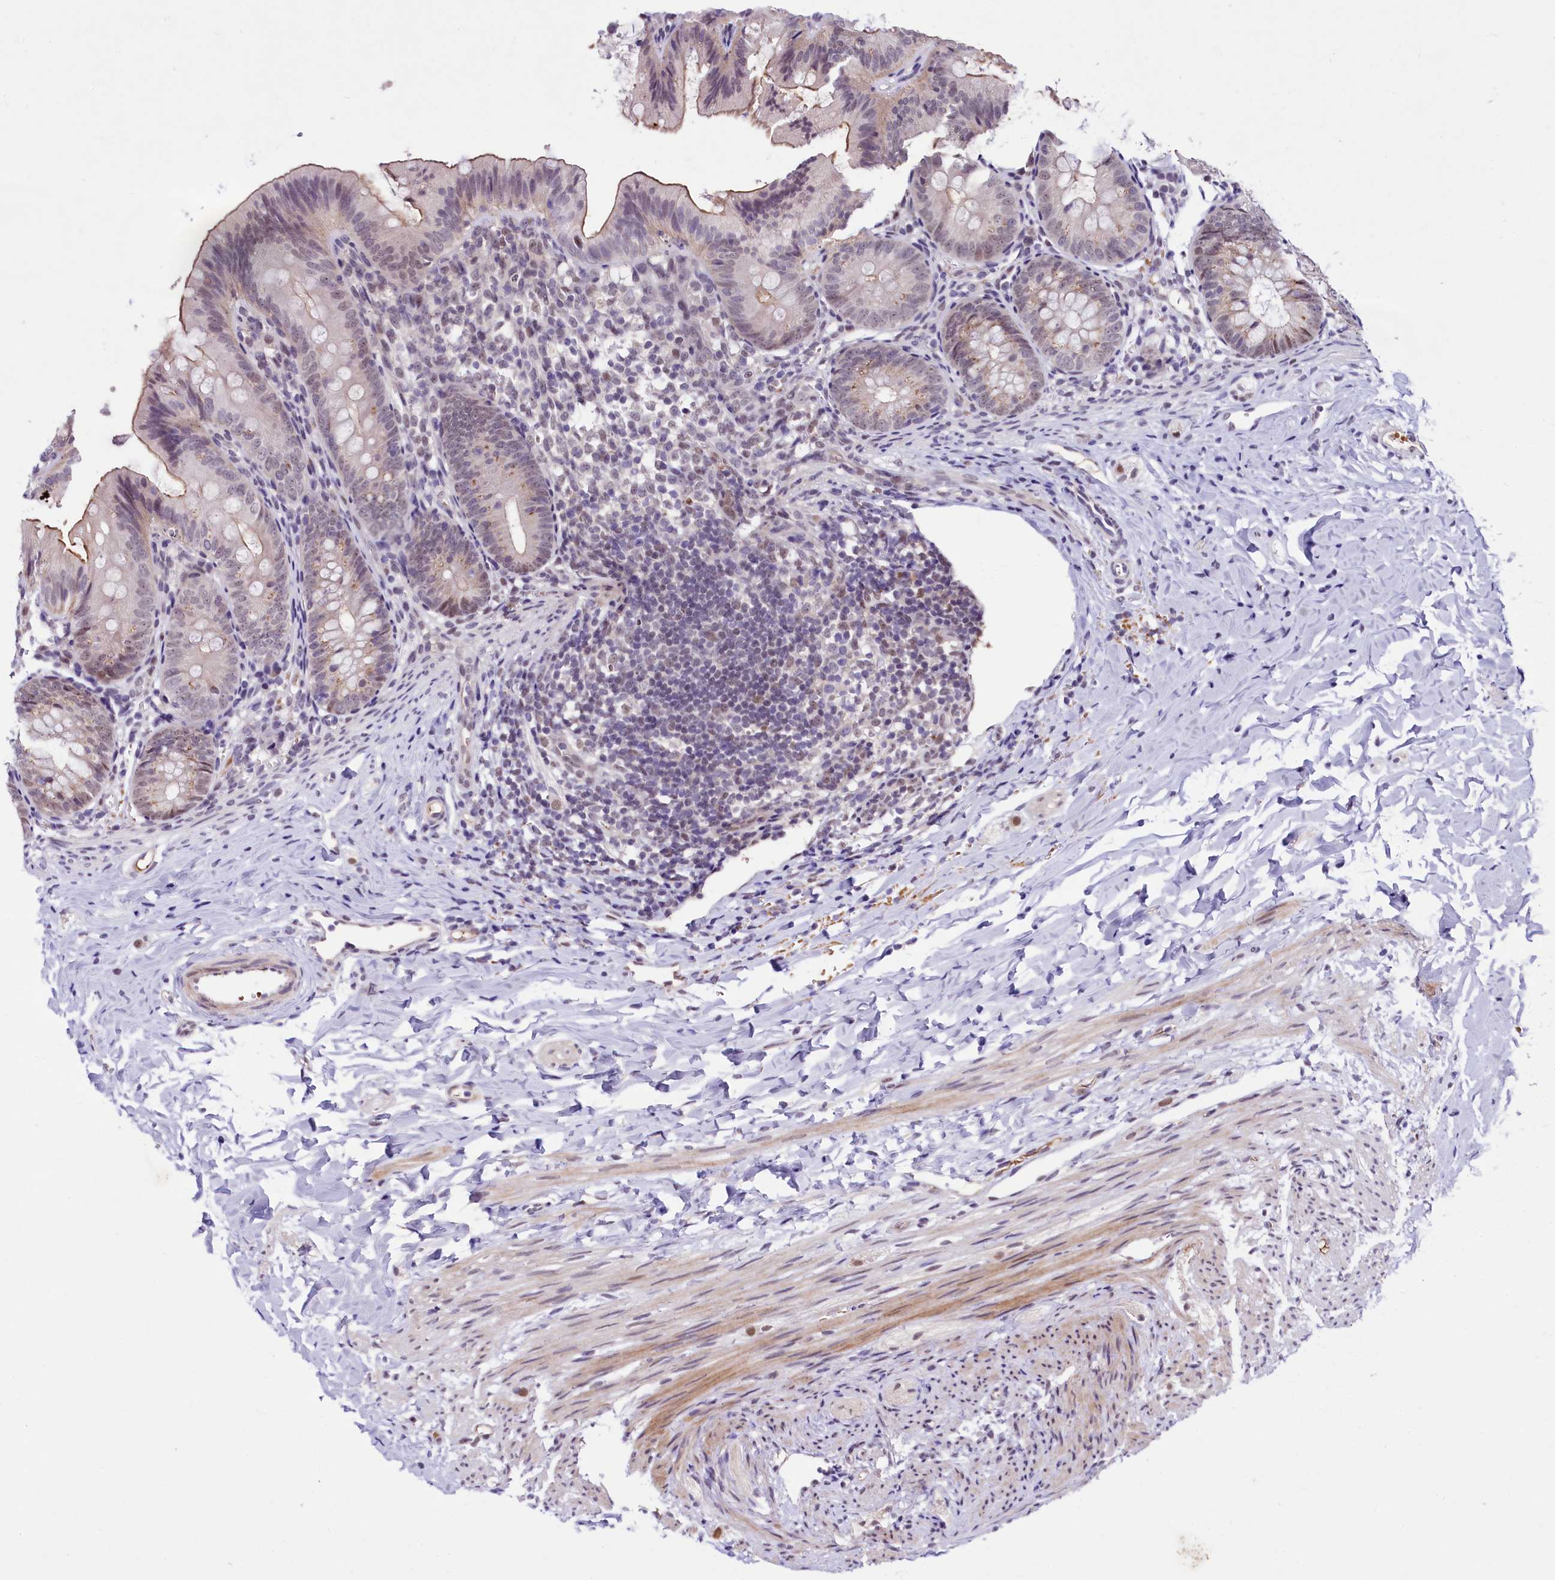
{"staining": {"intensity": "moderate", "quantity": "25%-75%", "location": "cytoplasmic/membranous,nuclear"}, "tissue": "appendix", "cell_type": "Glandular cells", "image_type": "normal", "snomed": [{"axis": "morphology", "description": "Normal tissue, NOS"}, {"axis": "topography", "description": "Appendix"}], "caption": "Human appendix stained for a protein (brown) shows moderate cytoplasmic/membranous,nuclear positive staining in approximately 25%-75% of glandular cells.", "gene": "LEUTX", "patient": {"sex": "male", "age": 1}}